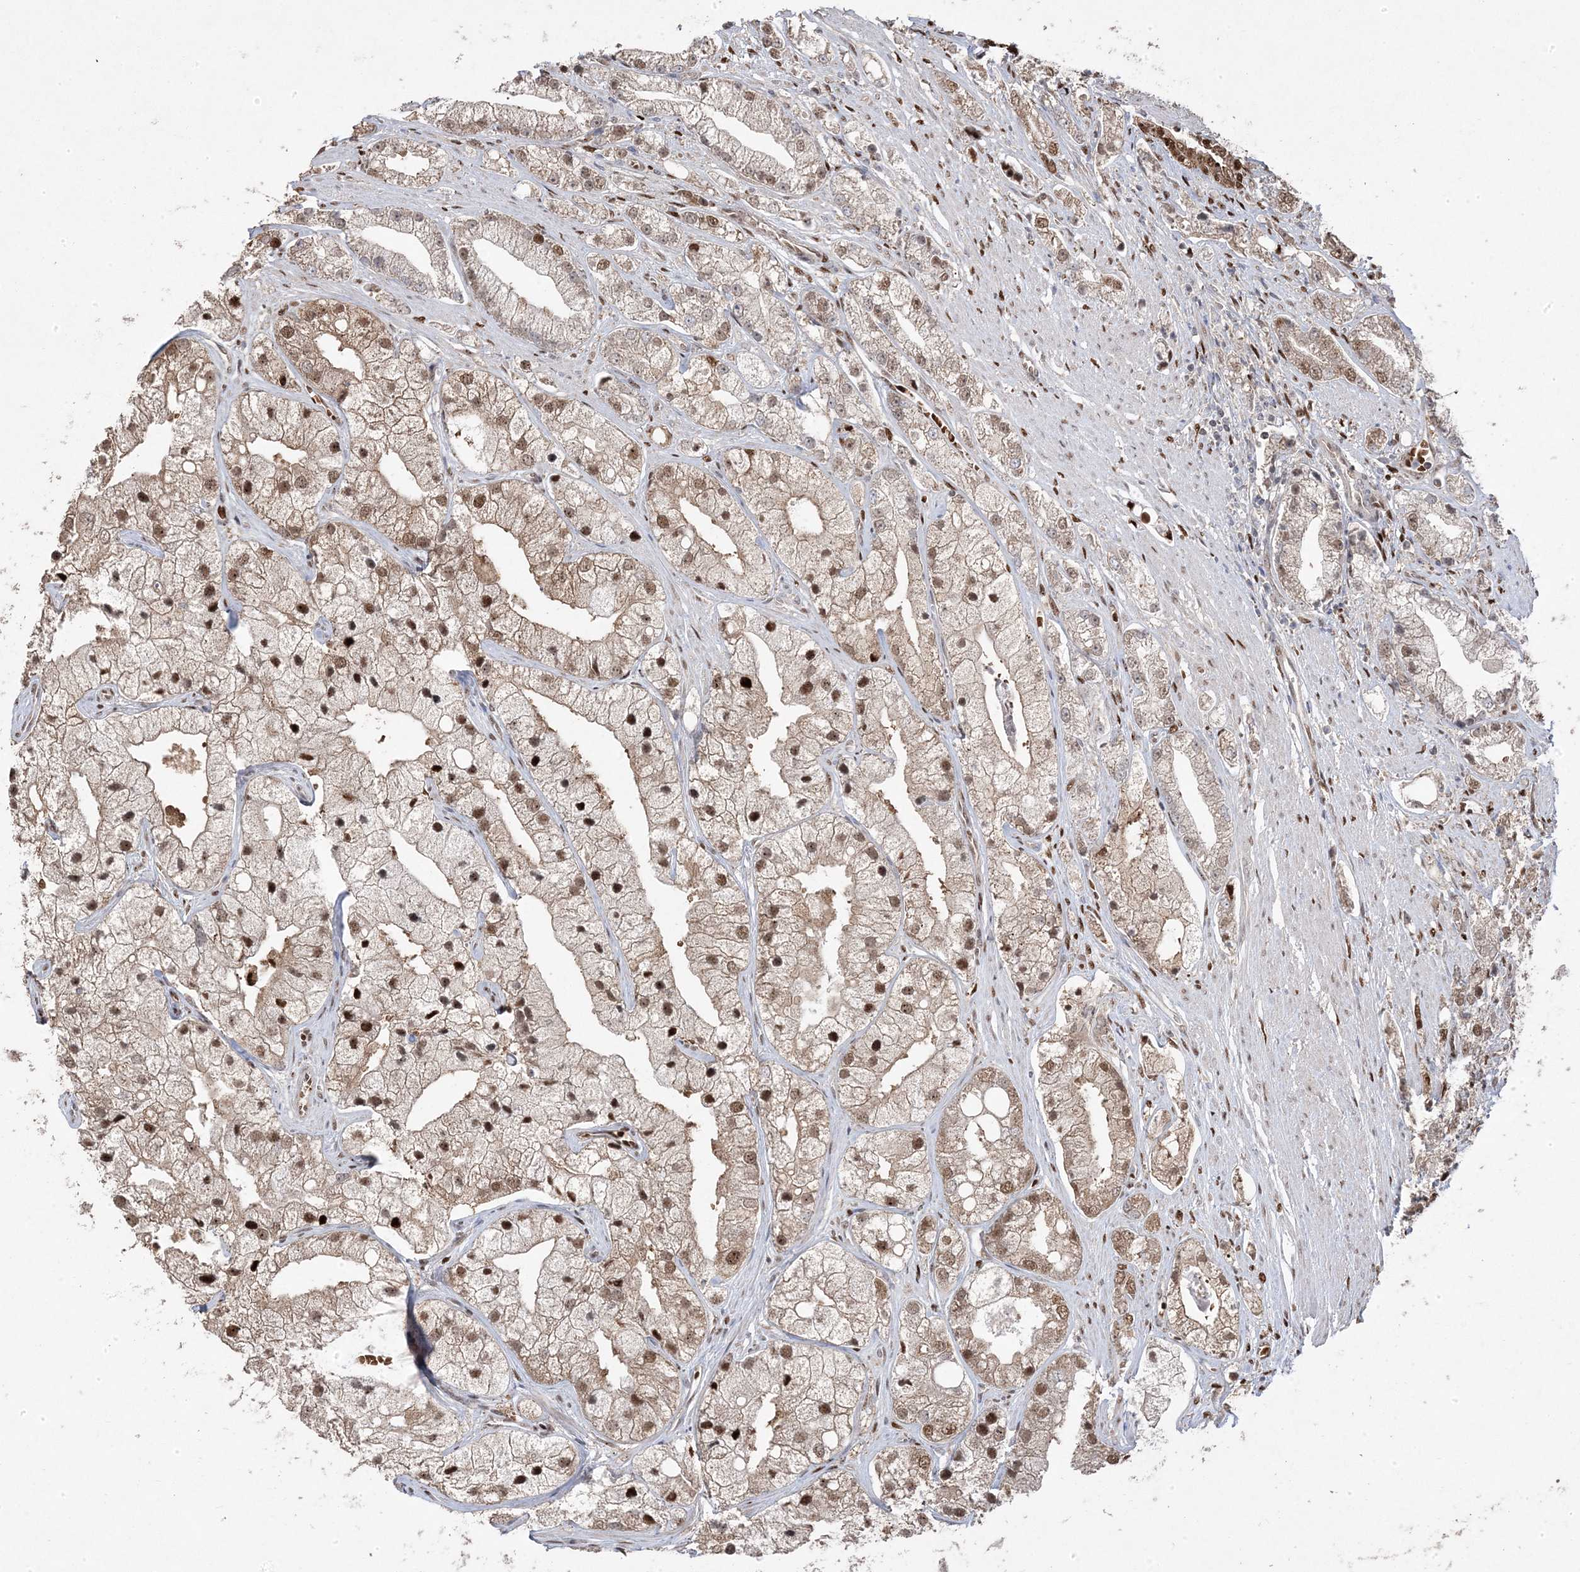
{"staining": {"intensity": "moderate", "quantity": "25%-75%", "location": "cytoplasmic/membranous,nuclear"}, "tissue": "prostate cancer", "cell_type": "Tumor cells", "image_type": "cancer", "snomed": [{"axis": "morphology", "description": "Adenocarcinoma, High grade"}, {"axis": "topography", "description": "Prostate"}], "caption": "Prostate adenocarcinoma (high-grade) was stained to show a protein in brown. There is medium levels of moderate cytoplasmic/membranous and nuclear staining in about 25%-75% of tumor cells.", "gene": "PPOX", "patient": {"sex": "male", "age": 50}}